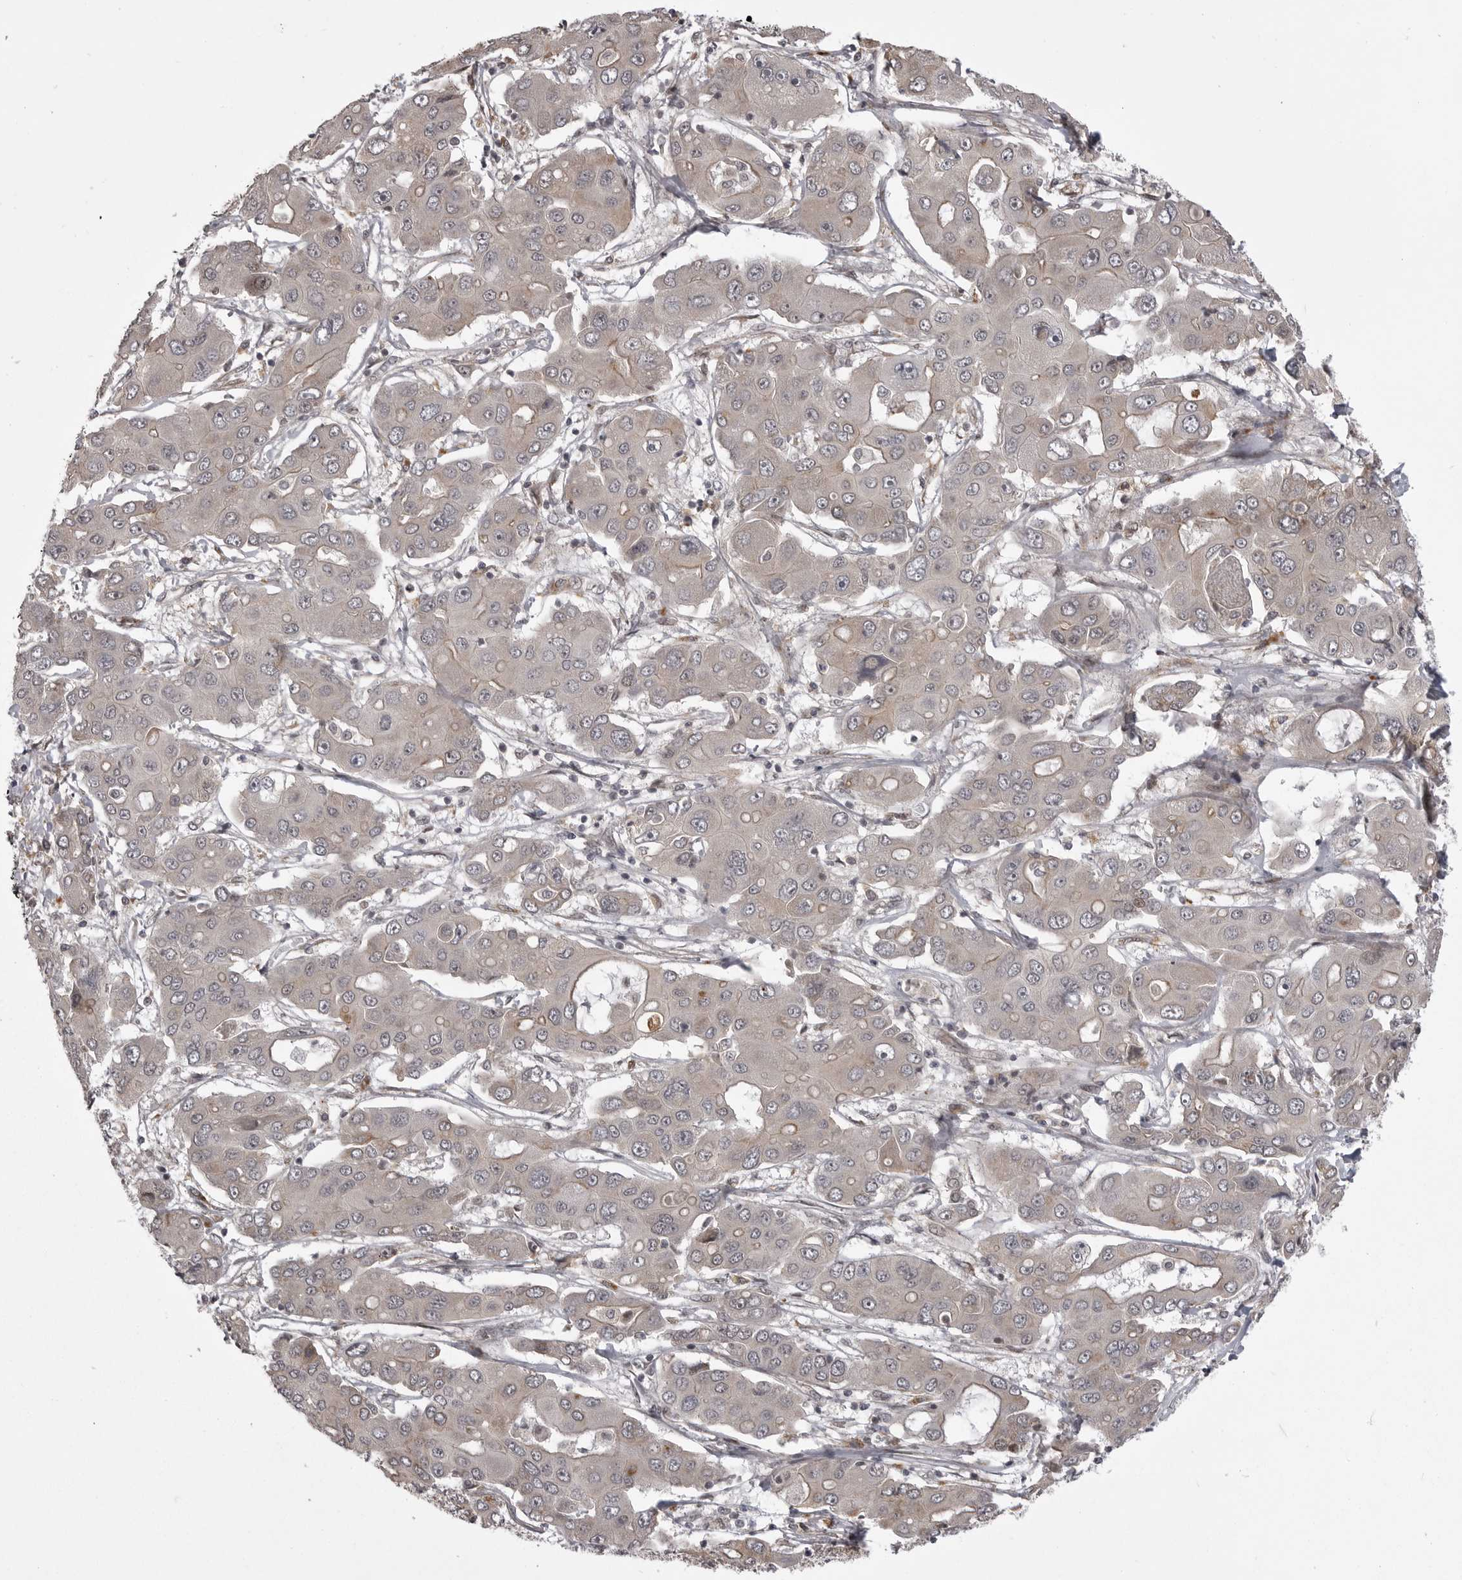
{"staining": {"intensity": "weak", "quantity": "25%-75%", "location": "cytoplasmic/membranous"}, "tissue": "liver cancer", "cell_type": "Tumor cells", "image_type": "cancer", "snomed": [{"axis": "morphology", "description": "Cholangiocarcinoma"}, {"axis": "topography", "description": "Liver"}], "caption": "Immunohistochemistry (IHC) of human liver cancer (cholangiocarcinoma) reveals low levels of weak cytoplasmic/membranous expression in about 25%-75% of tumor cells.", "gene": "SNX16", "patient": {"sex": "male", "age": 67}}